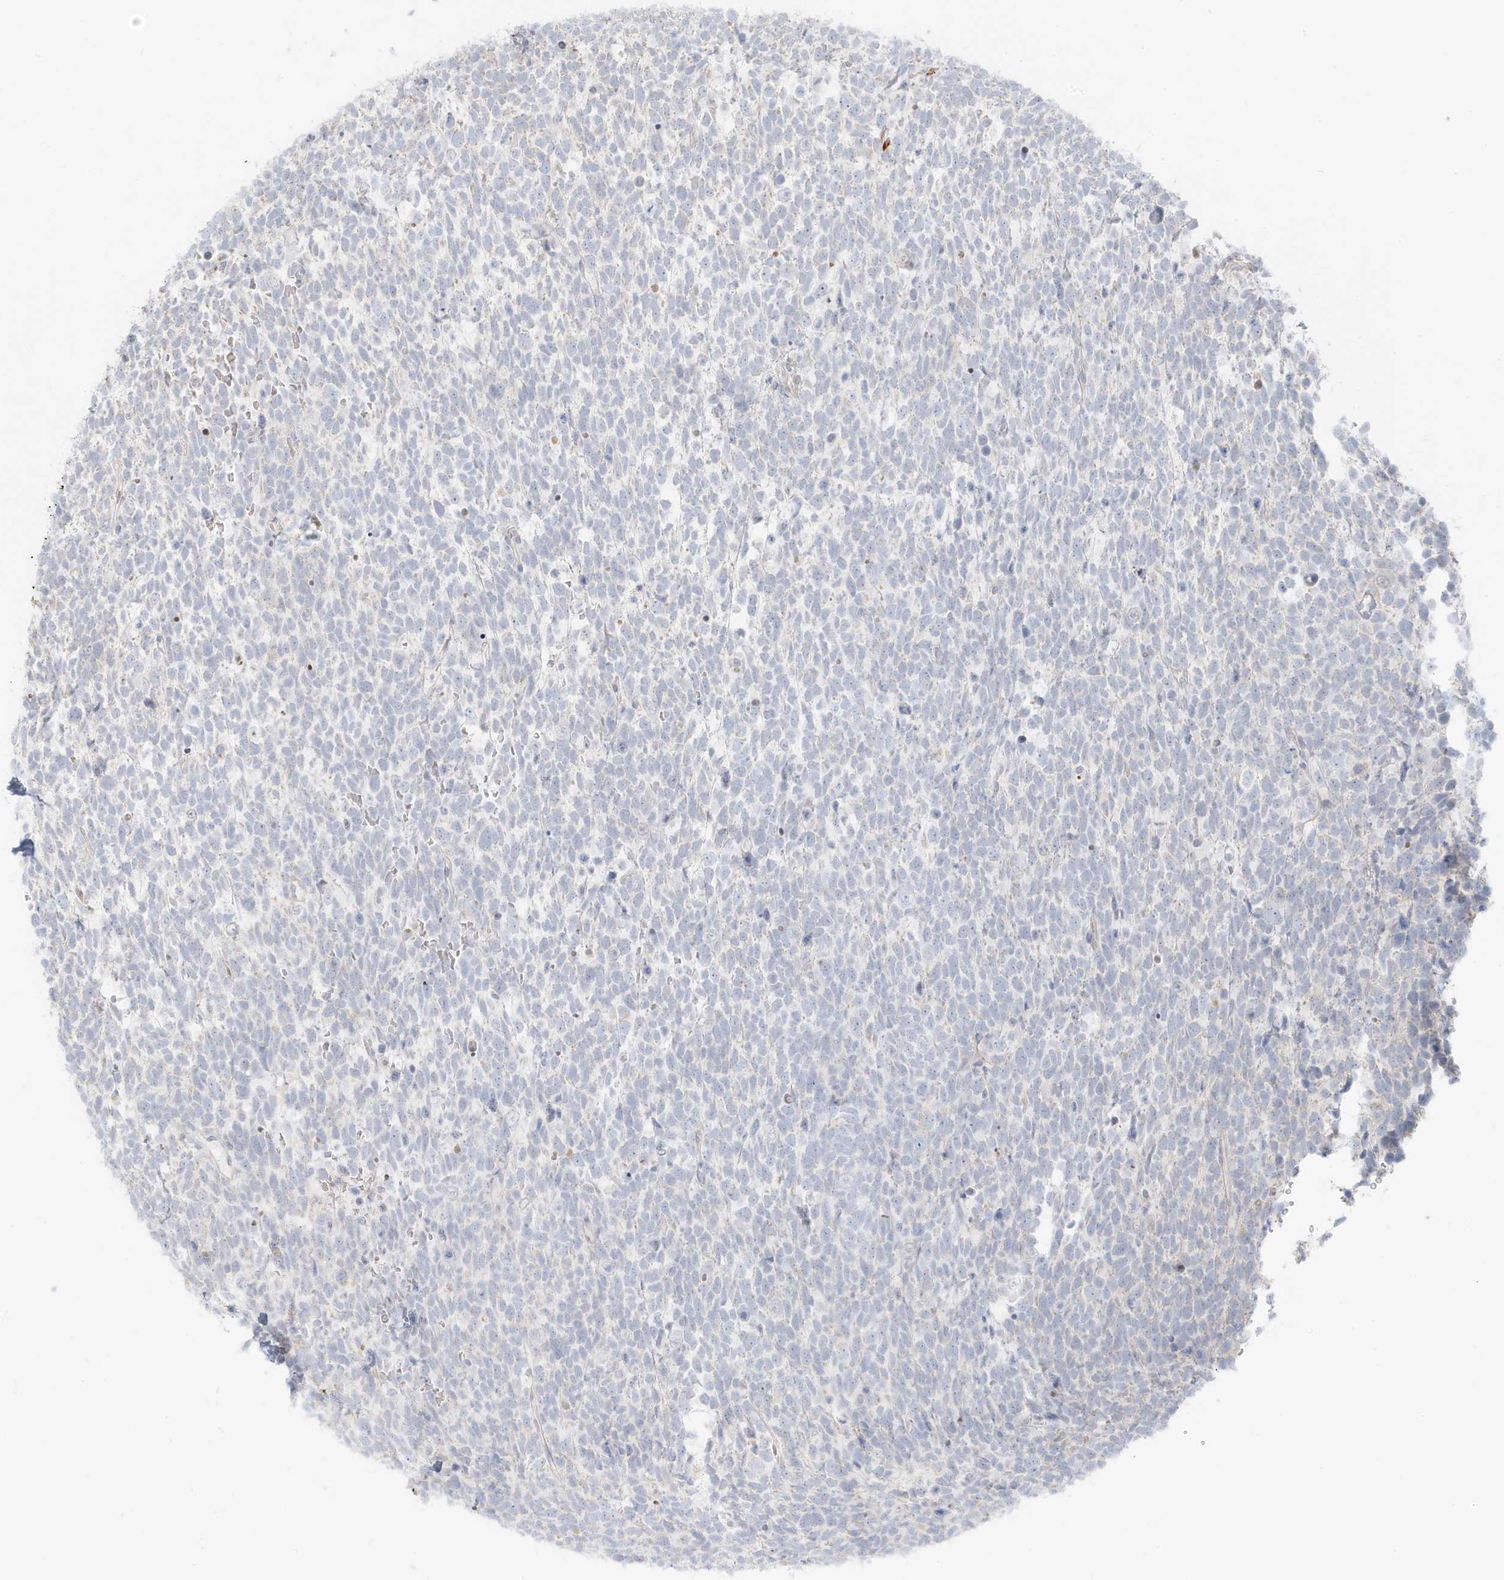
{"staining": {"intensity": "negative", "quantity": "none", "location": "none"}, "tissue": "urothelial cancer", "cell_type": "Tumor cells", "image_type": "cancer", "snomed": [{"axis": "morphology", "description": "Urothelial carcinoma, High grade"}, {"axis": "topography", "description": "Urinary bladder"}], "caption": "This is an IHC micrograph of urothelial carcinoma (high-grade). There is no staining in tumor cells.", "gene": "MCOLN1", "patient": {"sex": "female", "age": 82}}